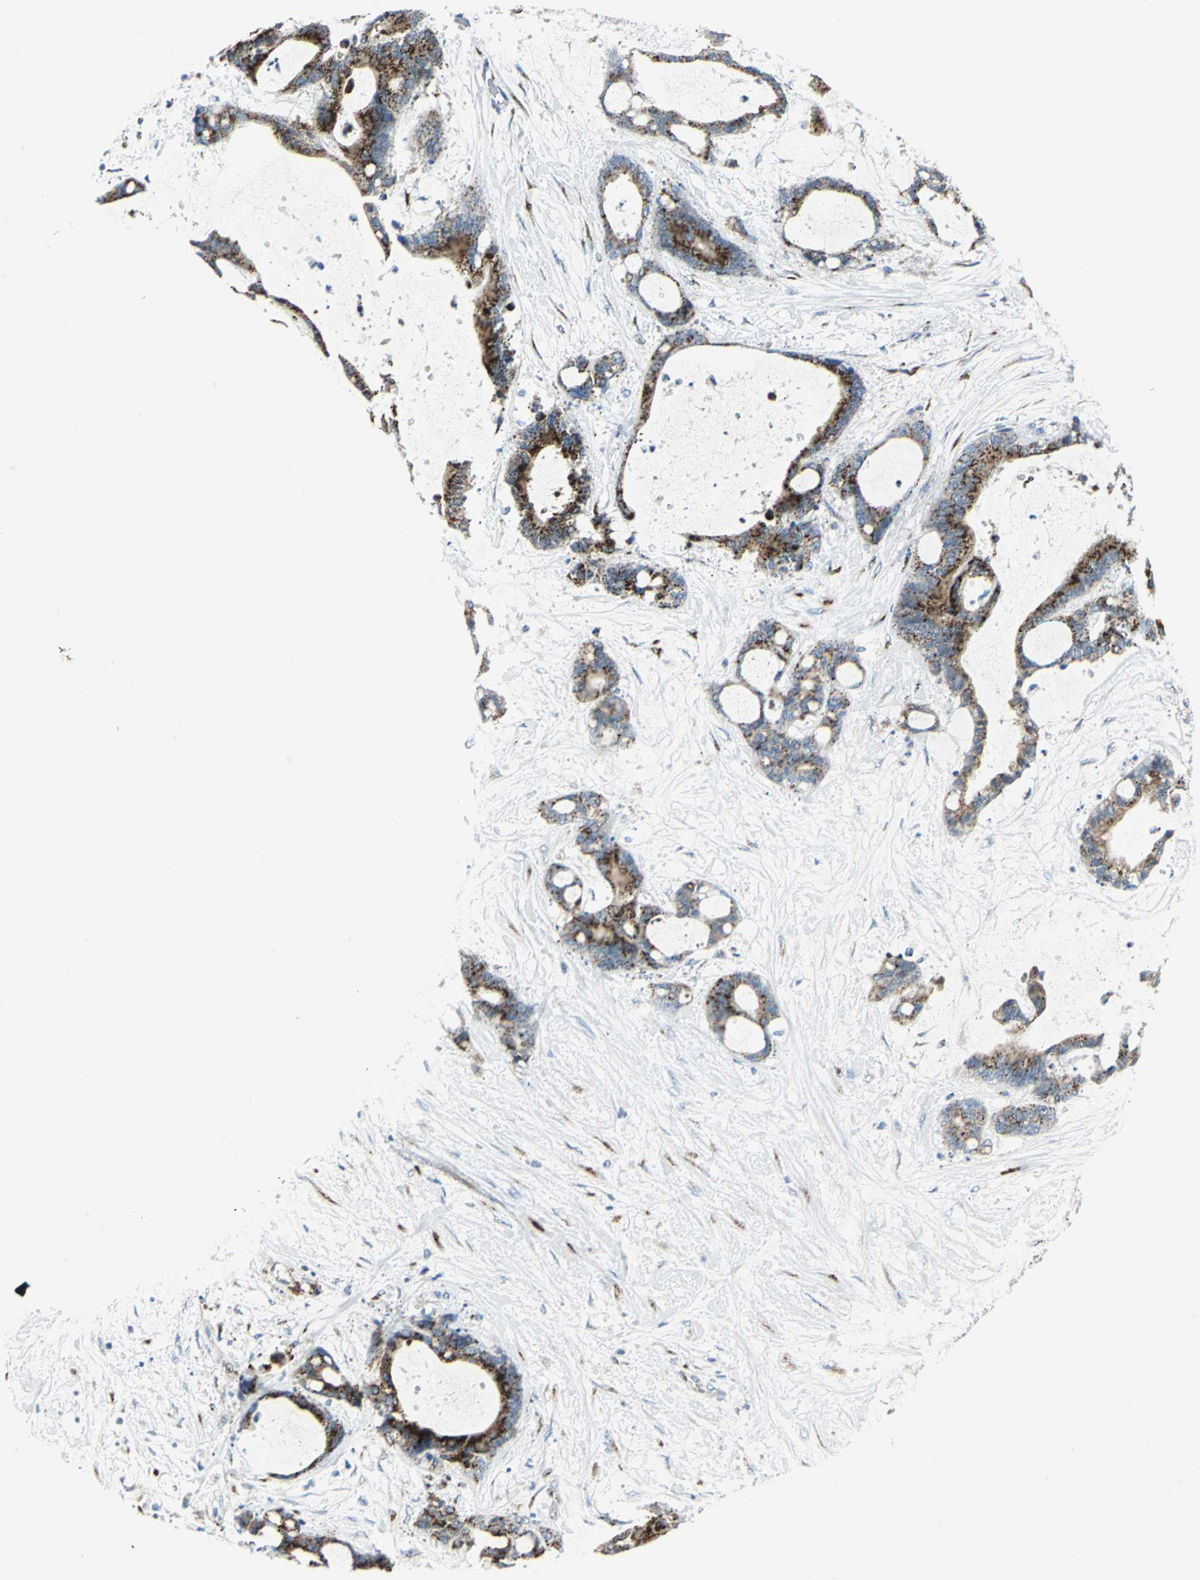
{"staining": {"intensity": "strong", "quantity": ">75%", "location": "cytoplasmic/membranous"}, "tissue": "liver cancer", "cell_type": "Tumor cells", "image_type": "cancer", "snomed": [{"axis": "morphology", "description": "Cholangiocarcinoma"}, {"axis": "topography", "description": "Liver"}], "caption": "High-magnification brightfield microscopy of liver cholangiocarcinoma stained with DAB (3,3'-diaminobenzidine) (brown) and counterstained with hematoxylin (blue). tumor cells exhibit strong cytoplasmic/membranous expression is present in about>75% of cells. Ihc stains the protein in brown and the nuclei are stained blue.", "gene": "GPR3", "patient": {"sex": "female", "age": 73}}